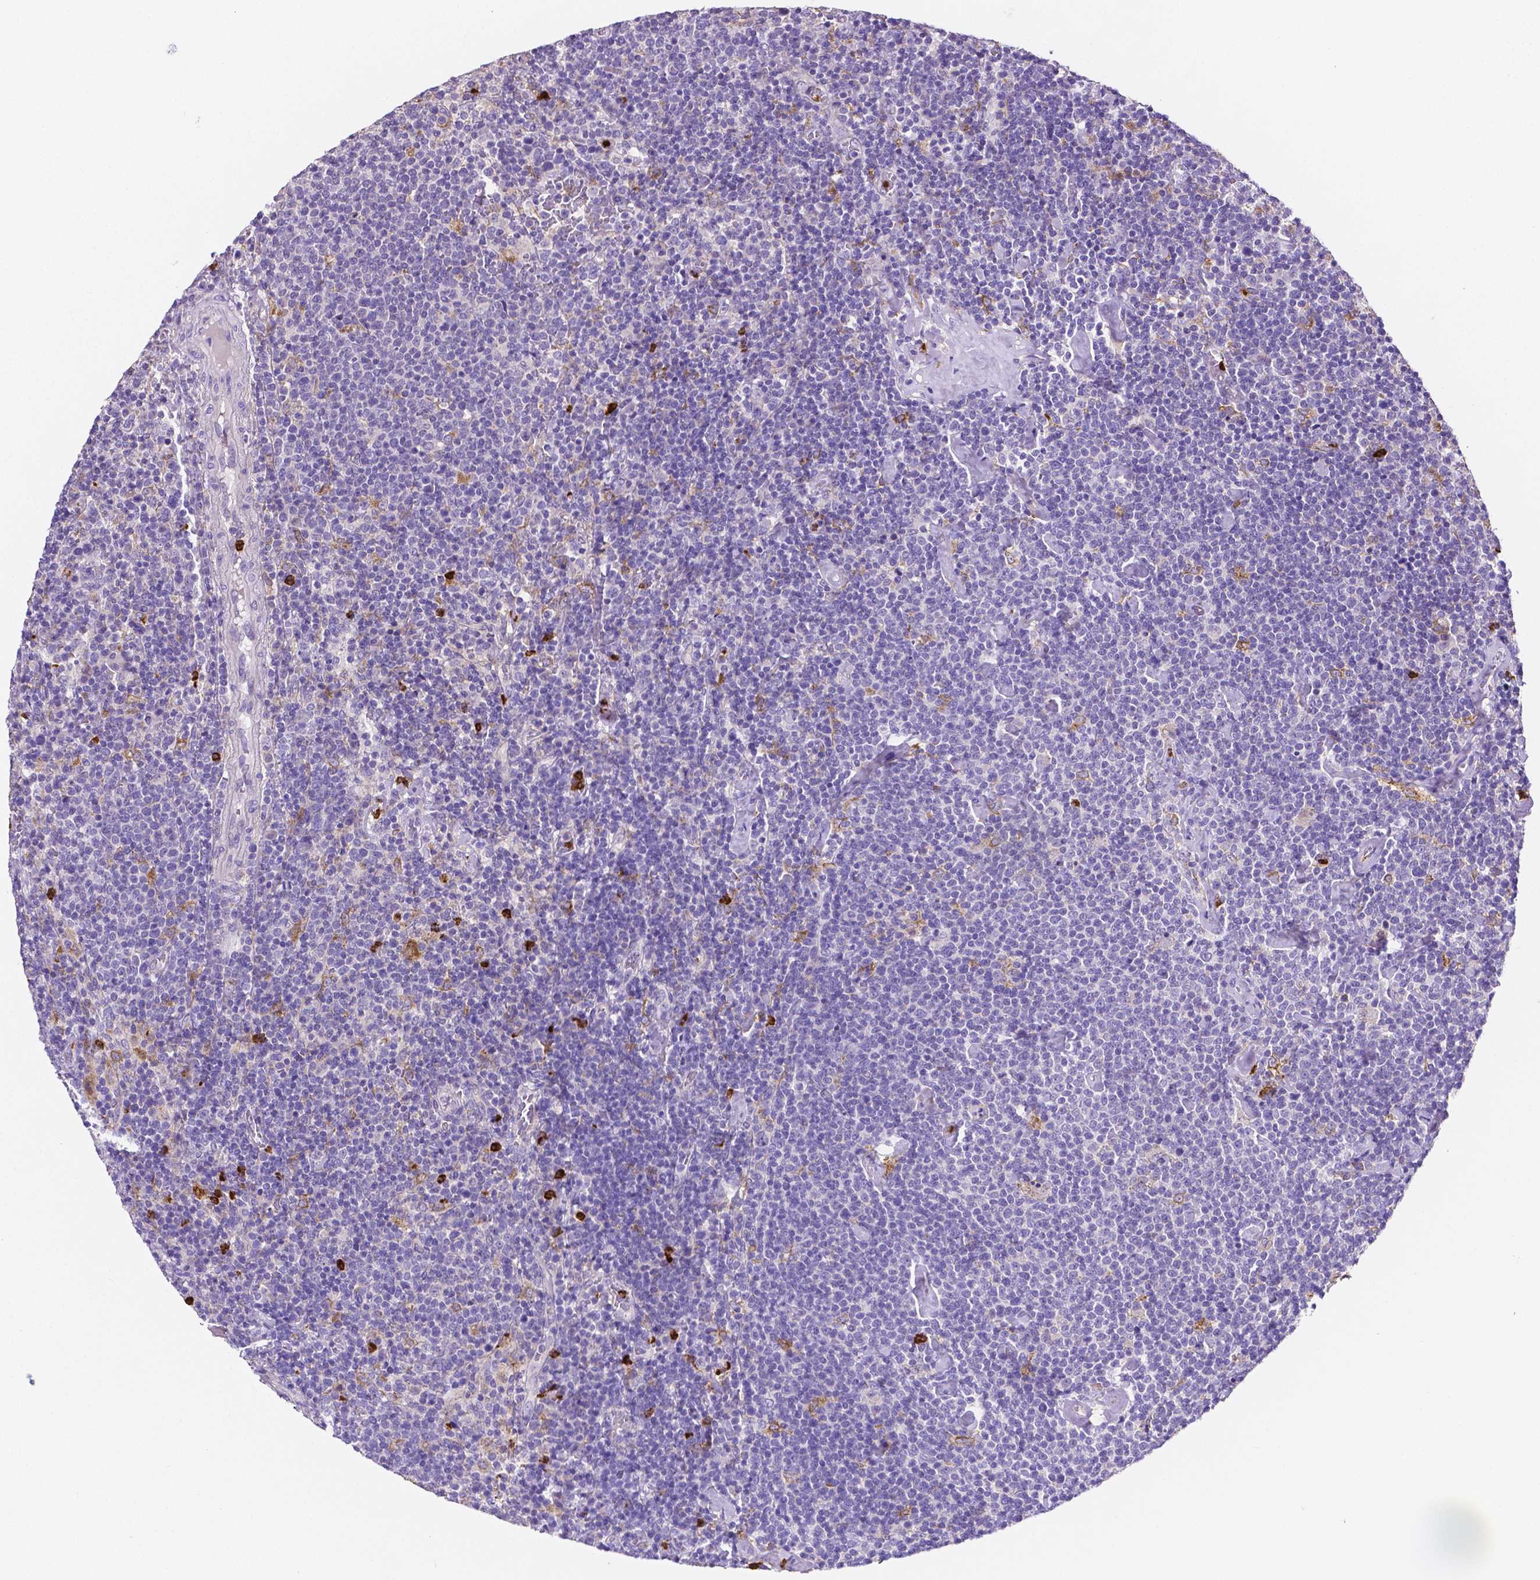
{"staining": {"intensity": "negative", "quantity": "none", "location": "none"}, "tissue": "lymphoma", "cell_type": "Tumor cells", "image_type": "cancer", "snomed": [{"axis": "morphology", "description": "Malignant lymphoma, non-Hodgkin's type, High grade"}, {"axis": "topography", "description": "Lymph node"}], "caption": "Immunohistochemical staining of human lymphoma shows no significant expression in tumor cells.", "gene": "MMP9", "patient": {"sex": "male", "age": 61}}